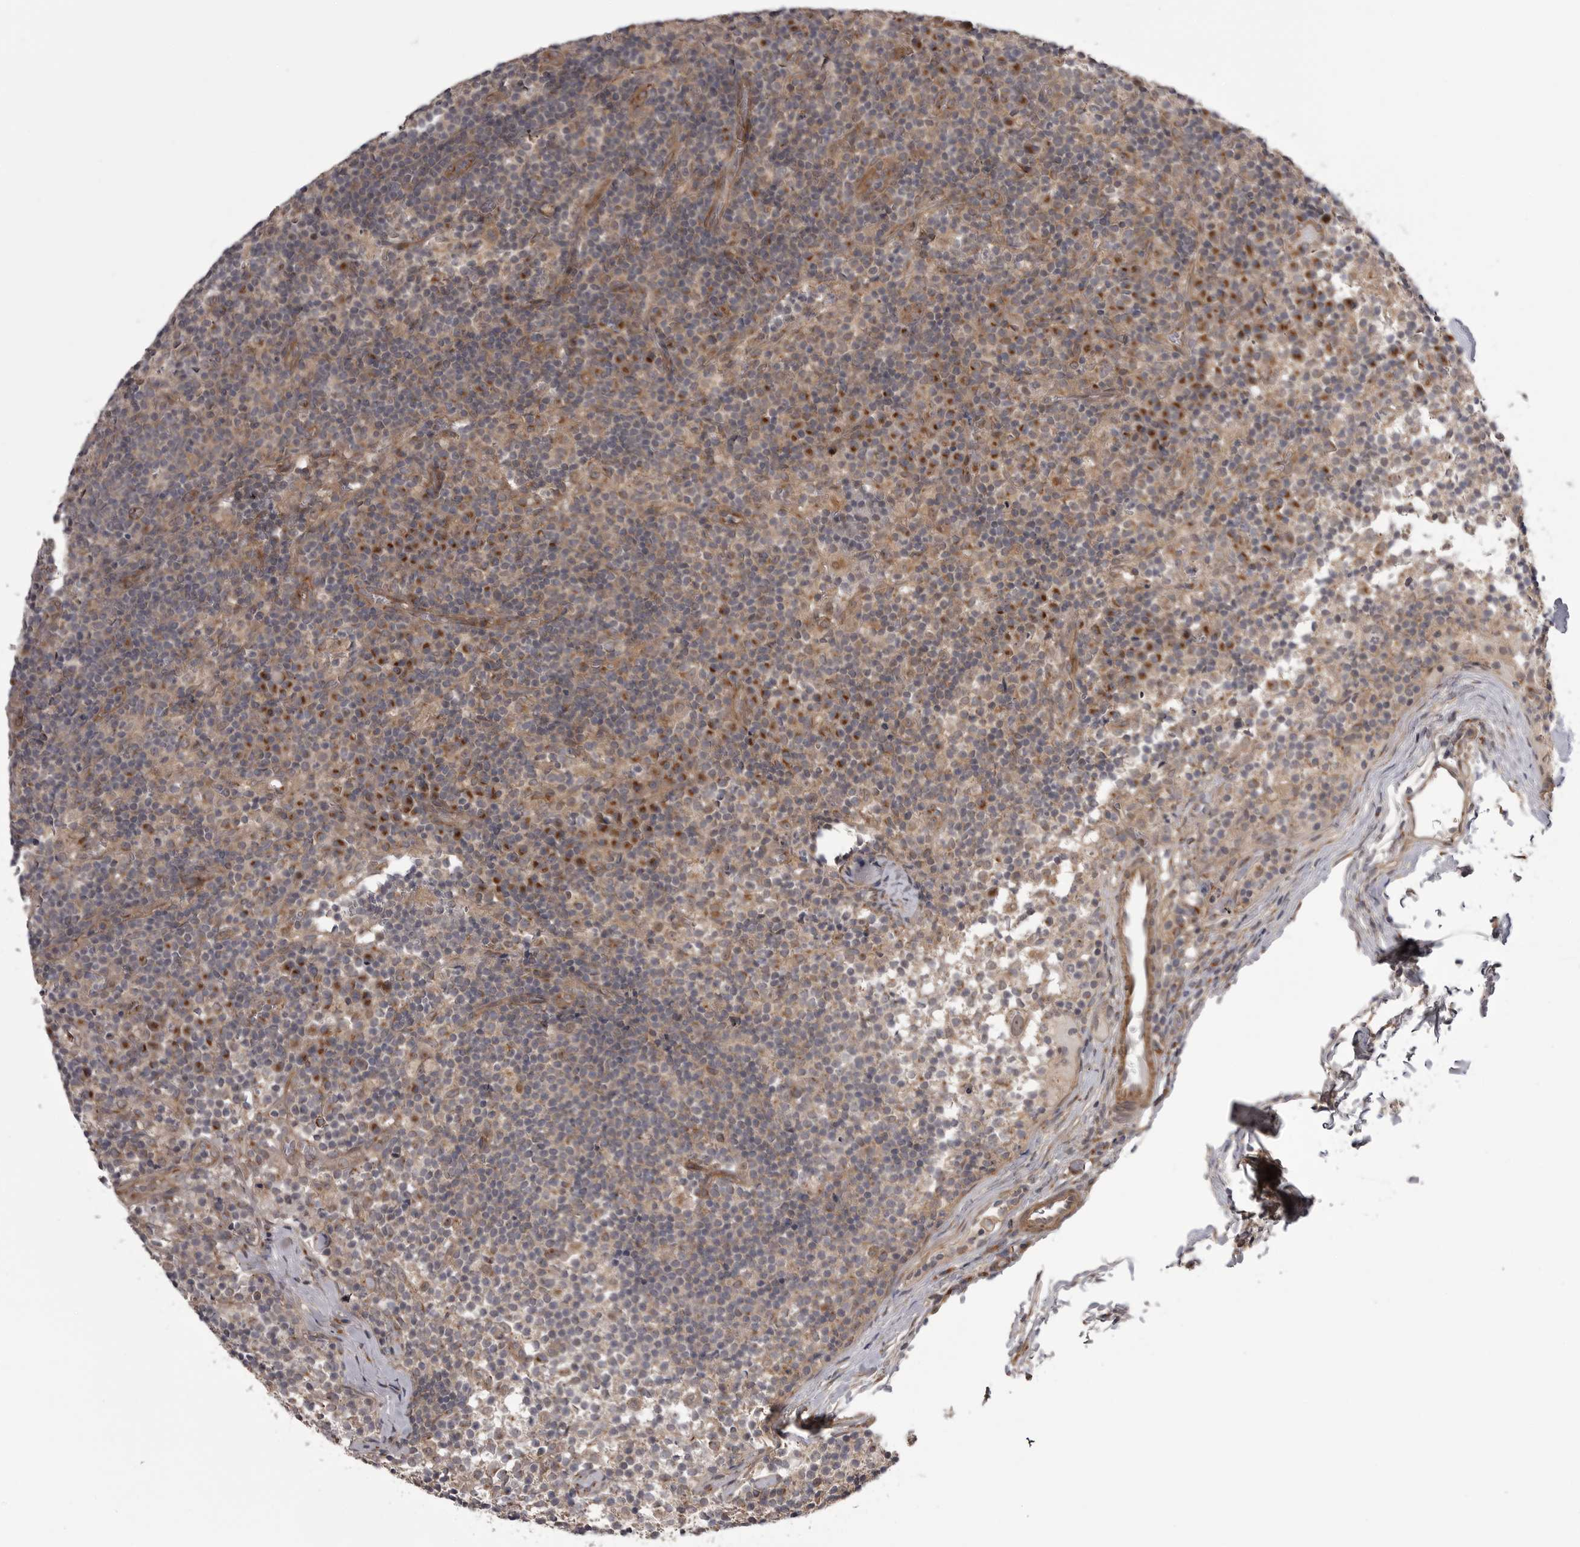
{"staining": {"intensity": "moderate", "quantity": ">75%", "location": "cytoplasmic/membranous"}, "tissue": "lymph node", "cell_type": "Germinal center cells", "image_type": "normal", "snomed": [{"axis": "morphology", "description": "Normal tissue, NOS"}, {"axis": "morphology", "description": "Inflammation, NOS"}, {"axis": "topography", "description": "Lymph node"}], "caption": "A micrograph showing moderate cytoplasmic/membranous staining in about >75% of germinal center cells in unremarkable lymph node, as visualized by brown immunohistochemical staining.", "gene": "PDCL", "patient": {"sex": "male", "age": 55}}